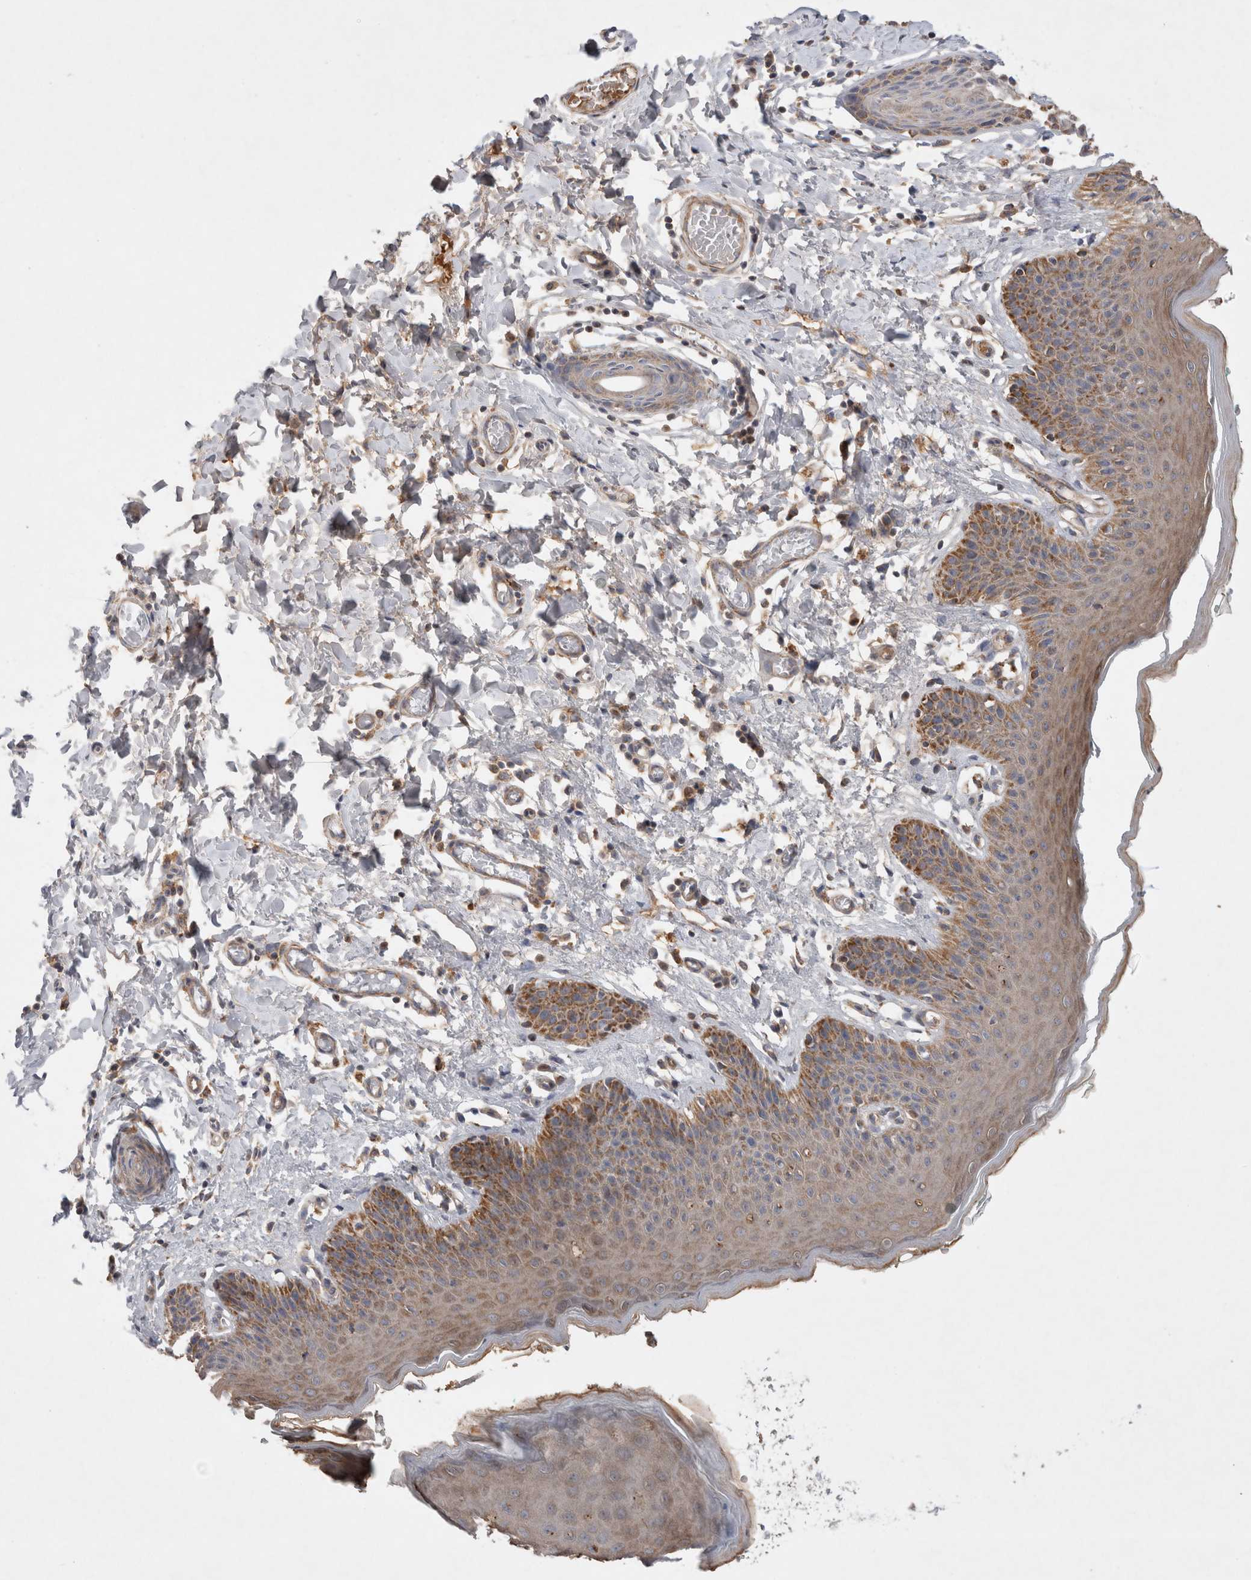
{"staining": {"intensity": "moderate", "quantity": ">75%", "location": "cytoplasmic/membranous"}, "tissue": "skin", "cell_type": "Epidermal cells", "image_type": "normal", "snomed": [{"axis": "morphology", "description": "Normal tissue, NOS"}, {"axis": "topography", "description": "Vulva"}], "caption": "Approximately >75% of epidermal cells in unremarkable human skin demonstrate moderate cytoplasmic/membranous protein positivity as visualized by brown immunohistochemical staining.", "gene": "MRPS28", "patient": {"sex": "female", "age": 66}}